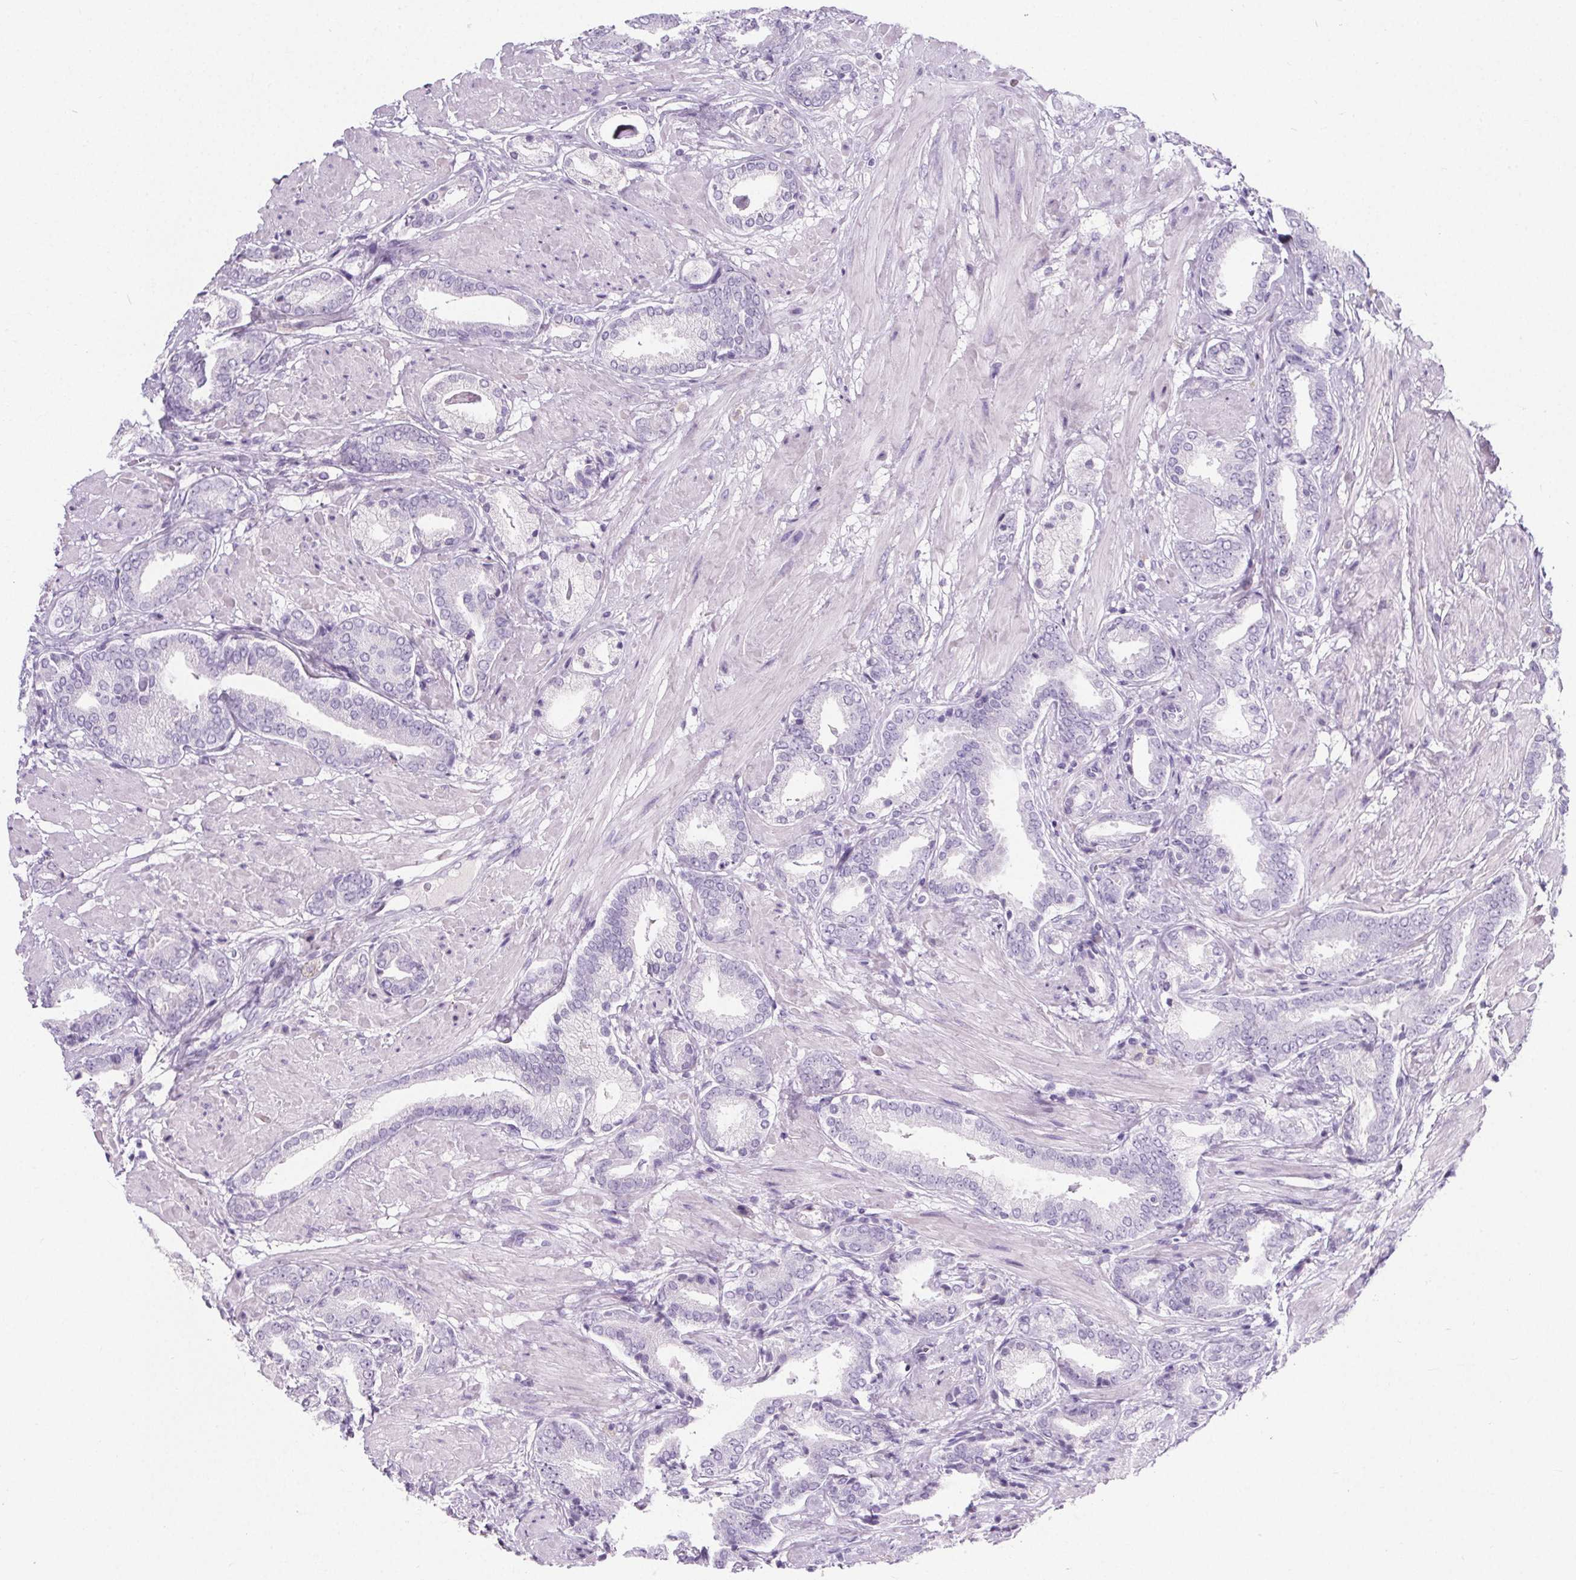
{"staining": {"intensity": "negative", "quantity": "none", "location": "none"}, "tissue": "prostate cancer", "cell_type": "Tumor cells", "image_type": "cancer", "snomed": [{"axis": "morphology", "description": "Adenocarcinoma, High grade"}, {"axis": "topography", "description": "Prostate"}], "caption": "Immunohistochemistry micrograph of human prostate cancer (high-grade adenocarcinoma) stained for a protein (brown), which displays no positivity in tumor cells.", "gene": "ADRB1", "patient": {"sex": "male", "age": 56}}